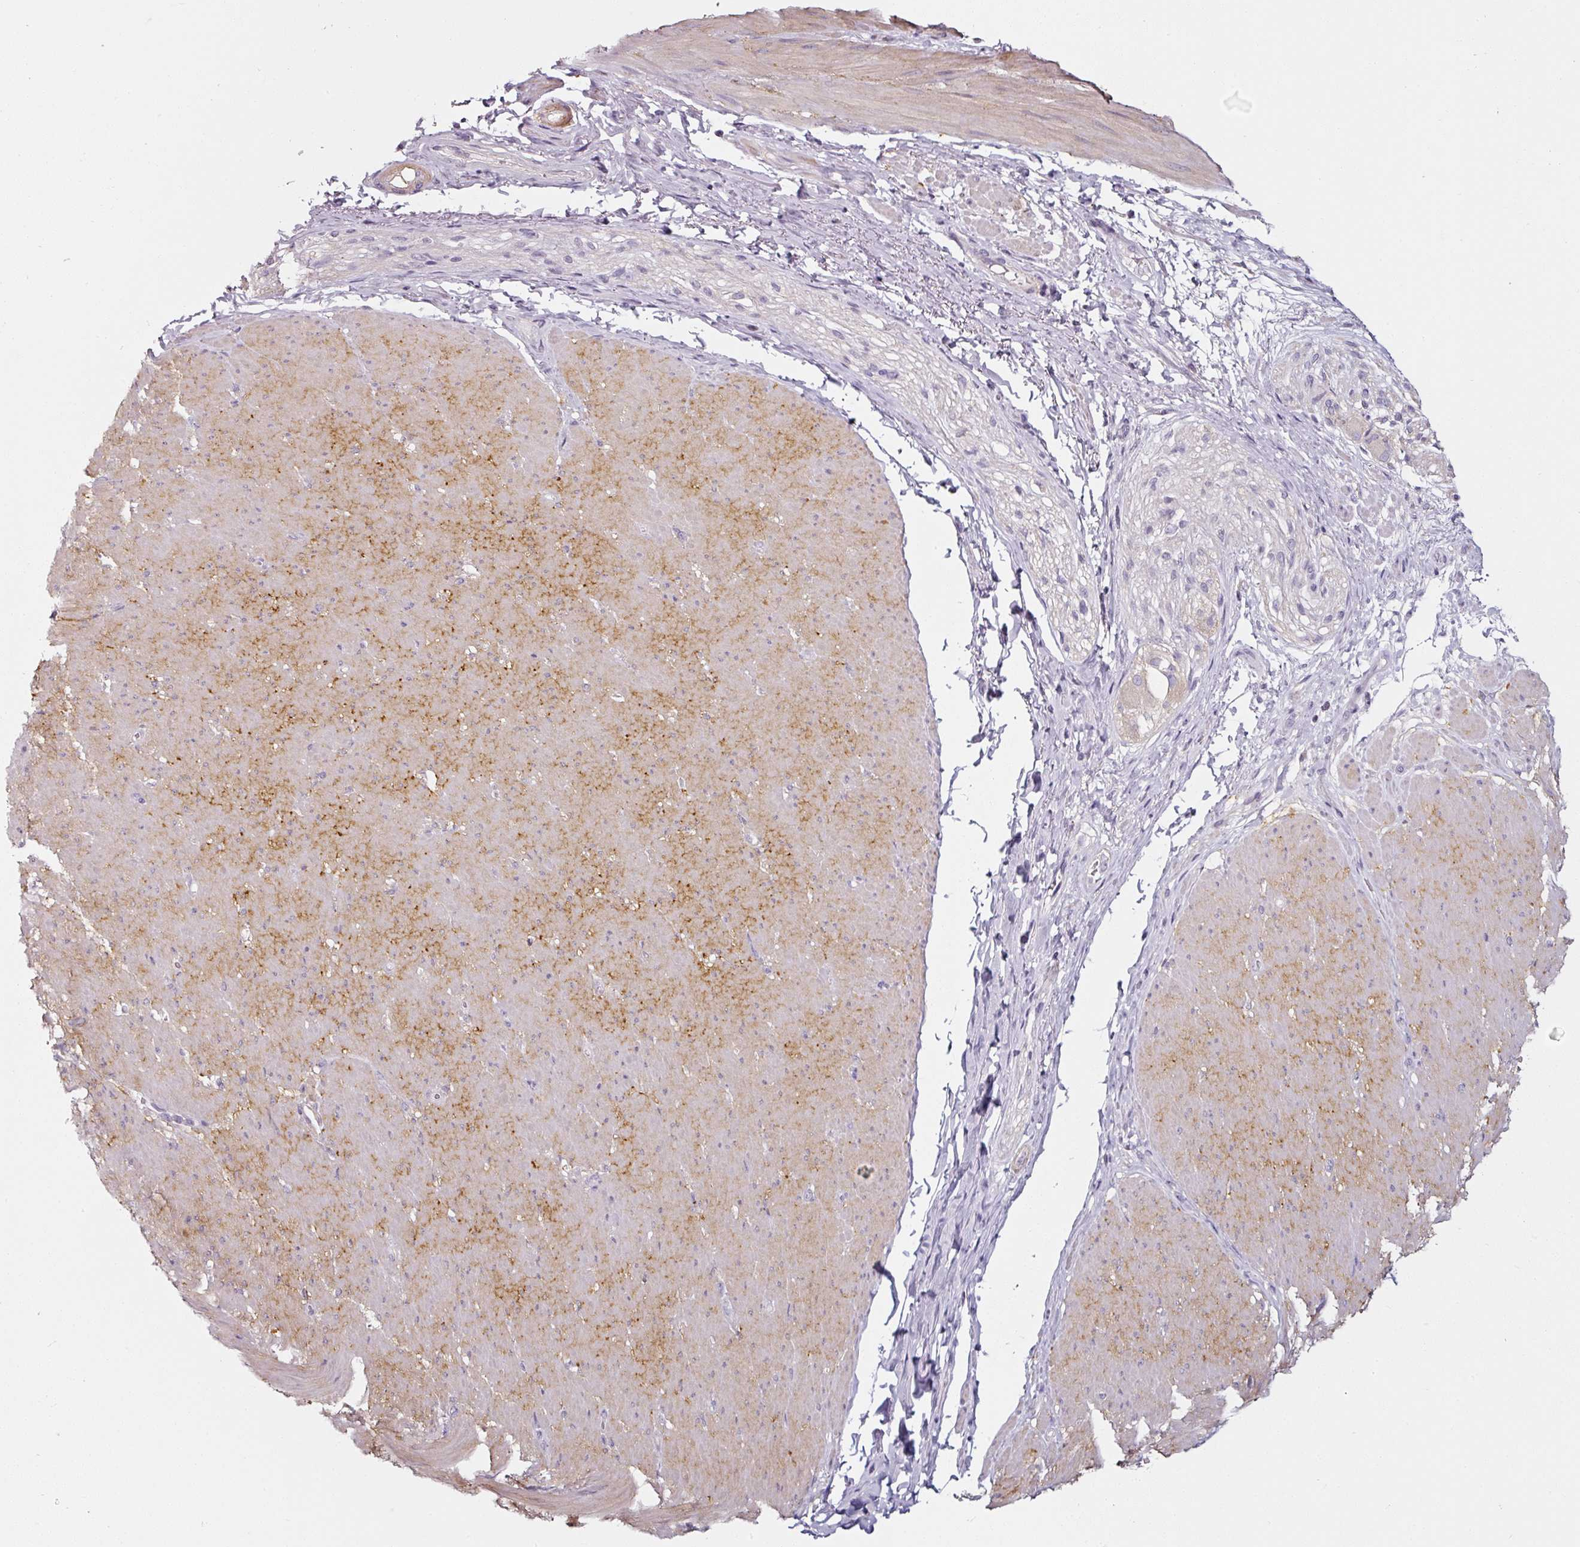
{"staining": {"intensity": "weak", "quantity": "25%-75%", "location": "cytoplasmic/membranous"}, "tissue": "smooth muscle", "cell_type": "Smooth muscle cells", "image_type": "normal", "snomed": [{"axis": "morphology", "description": "Normal tissue, NOS"}, {"axis": "topography", "description": "Smooth muscle"}, {"axis": "topography", "description": "Rectum"}], "caption": "Immunohistochemical staining of unremarkable human smooth muscle reveals 25%-75% levels of weak cytoplasmic/membranous protein staining in about 25%-75% of smooth muscle cells.", "gene": "CAP2", "patient": {"sex": "male", "age": 53}}